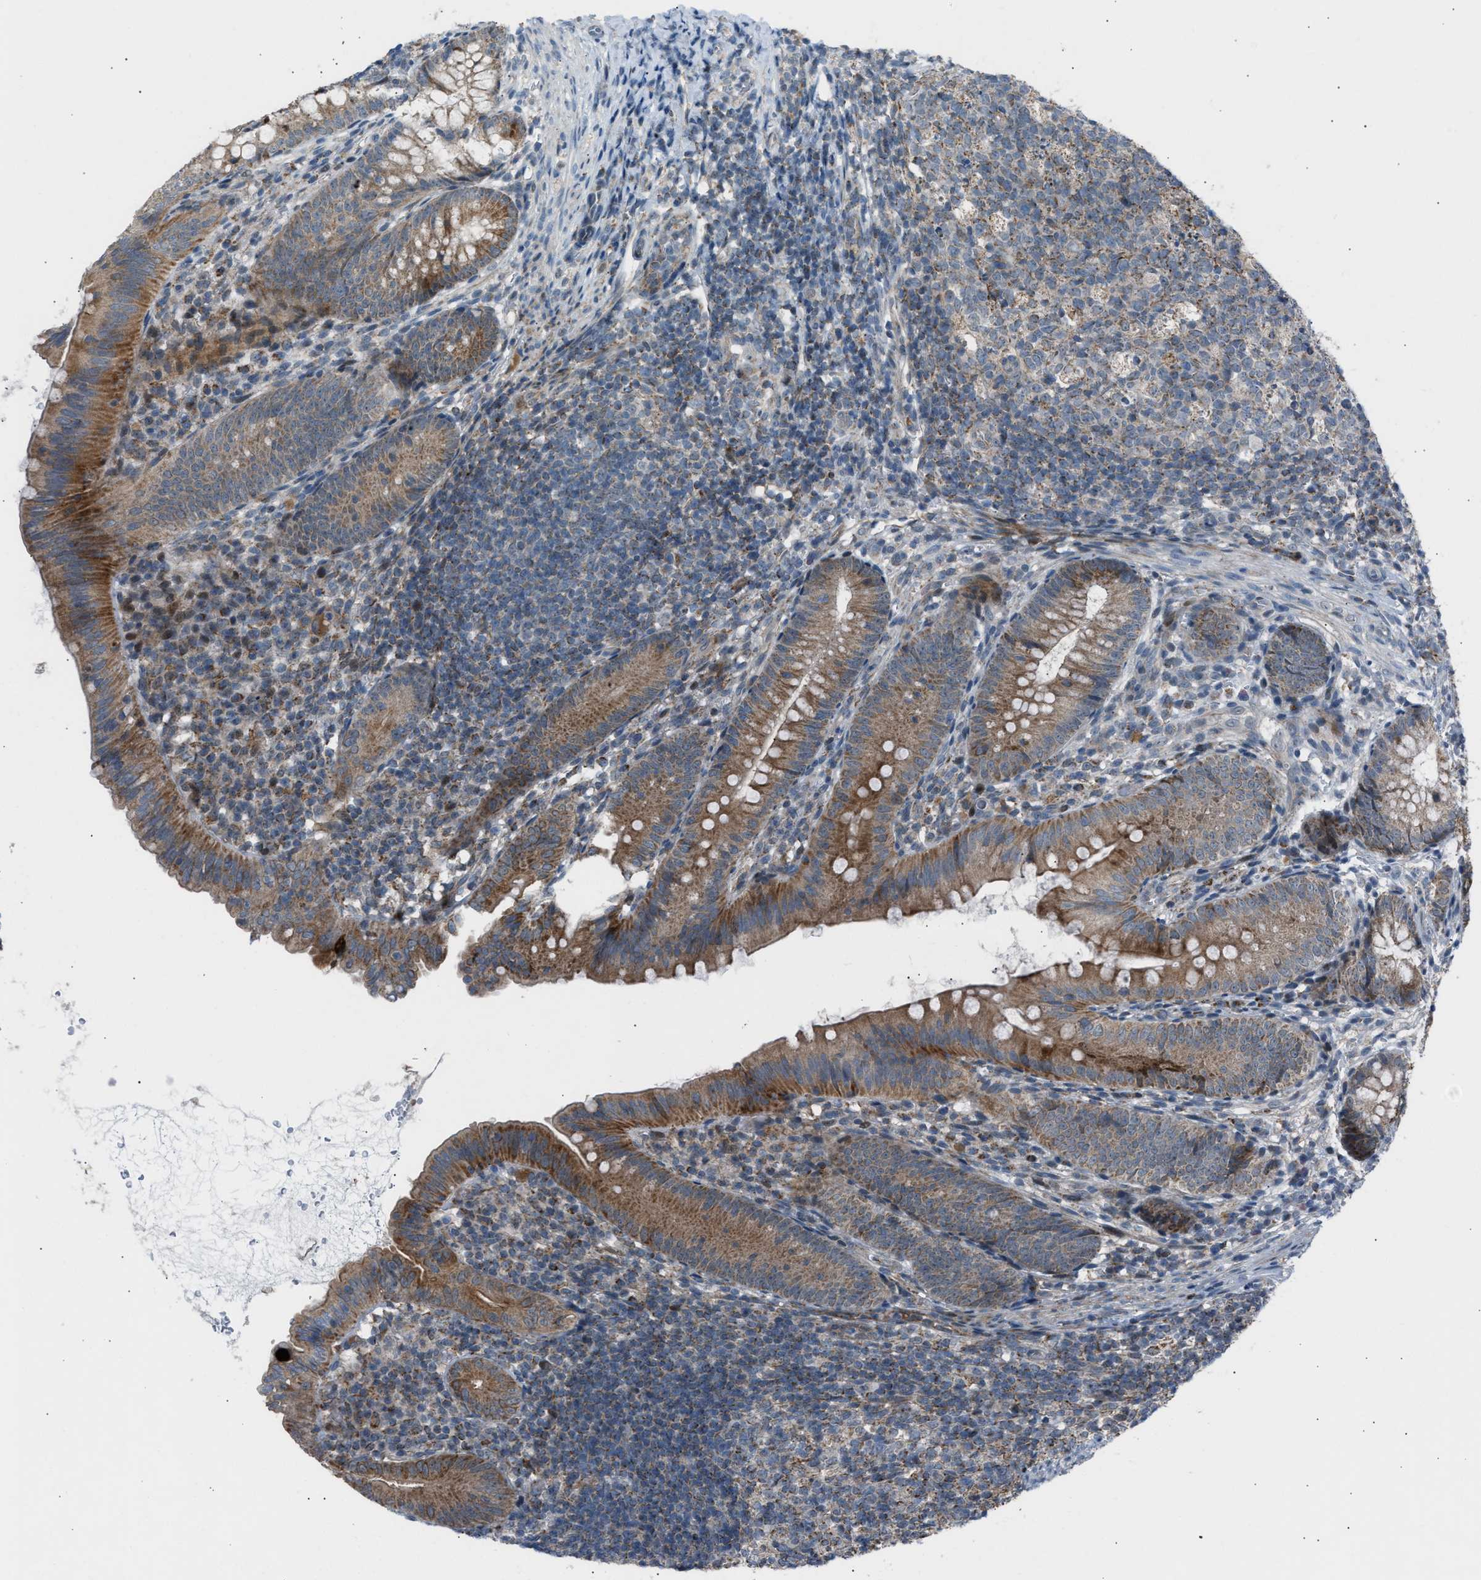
{"staining": {"intensity": "moderate", "quantity": ">75%", "location": "cytoplasmic/membranous"}, "tissue": "appendix", "cell_type": "Glandular cells", "image_type": "normal", "snomed": [{"axis": "morphology", "description": "Normal tissue, NOS"}, {"axis": "topography", "description": "Appendix"}], "caption": "This micrograph displays normal appendix stained with immunohistochemistry to label a protein in brown. The cytoplasmic/membranous of glandular cells show moderate positivity for the protein. Nuclei are counter-stained blue.", "gene": "VPS41", "patient": {"sex": "male", "age": 1}}